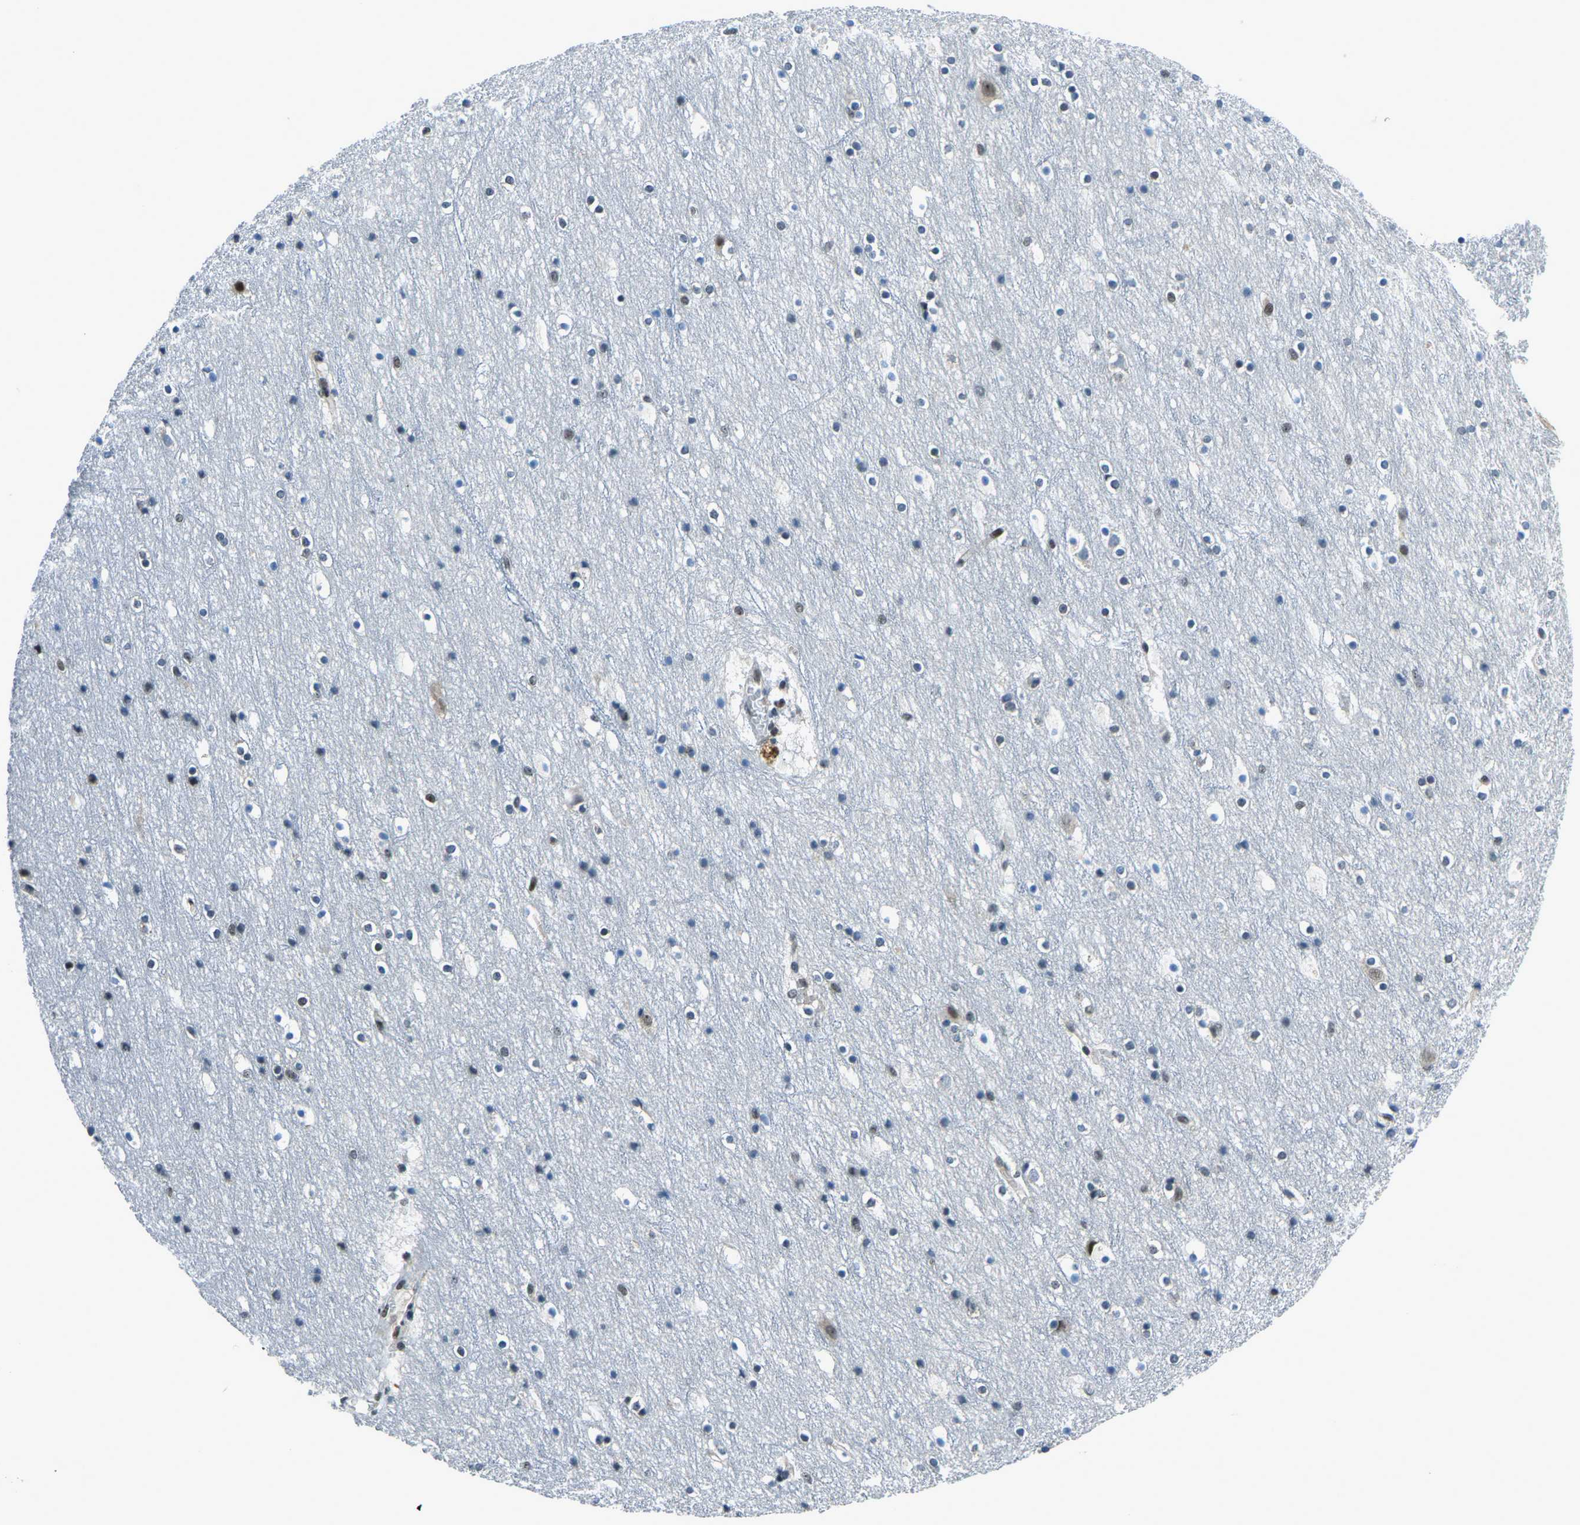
{"staining": {"intensity": "negative", "quantity": "none", "location": "none"}, "tissue": "cerebral cortex", "cell_type": "Endothelial cells", "image_type": "normal", "snomed": [{"axis": "morphology", "description": "Normal tissue, NOS"}, {"axis": "topography", "description": "Cerebral cortex"}], "caption": "DAB (3,3'-diaminobenzidine) immunohistochemical staining of normal human cerebral cortex reveals no significant positivity in endothelial cells.", "gene": "PRCC", "patient": {"sex": "male", "age": 45}}